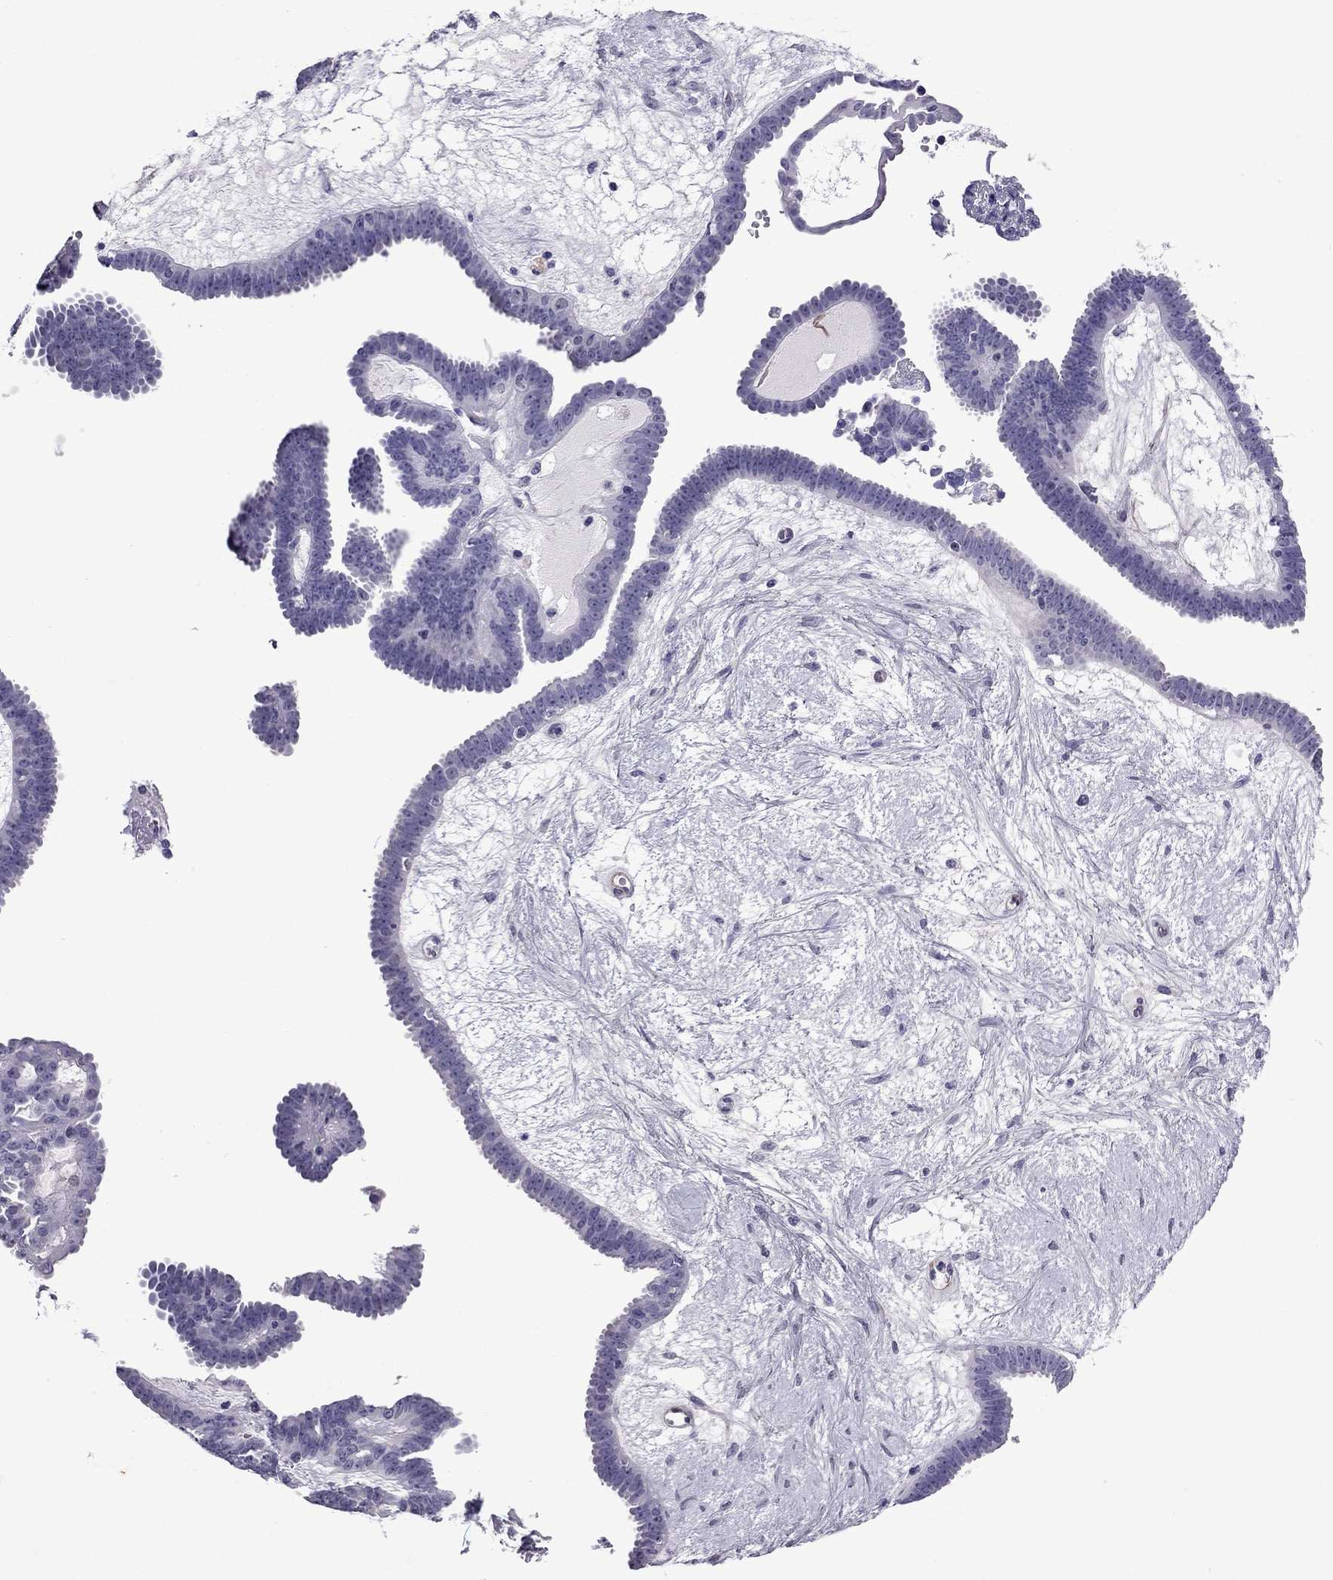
{"staining": {"intensity": "negative", "quantity": "none", "location": "none"}, "tissue": "ovarian cancer", "cell_type": "Tumor cells", "image_type": "cancer", "snomed": [{"axis": "morphology", "description": "Cystadenocarcinoma, serous, NOS"}, {"axis": "topography", "description": "Ovary"}], "caption": "Immunohistochemical staining of human ovarian cancer (serous cystadenocarcinoma) exhibits no significant expression in tumor cells.", "gene": "CHRNA5", "patient": {"sex": "female", "age": 71}}